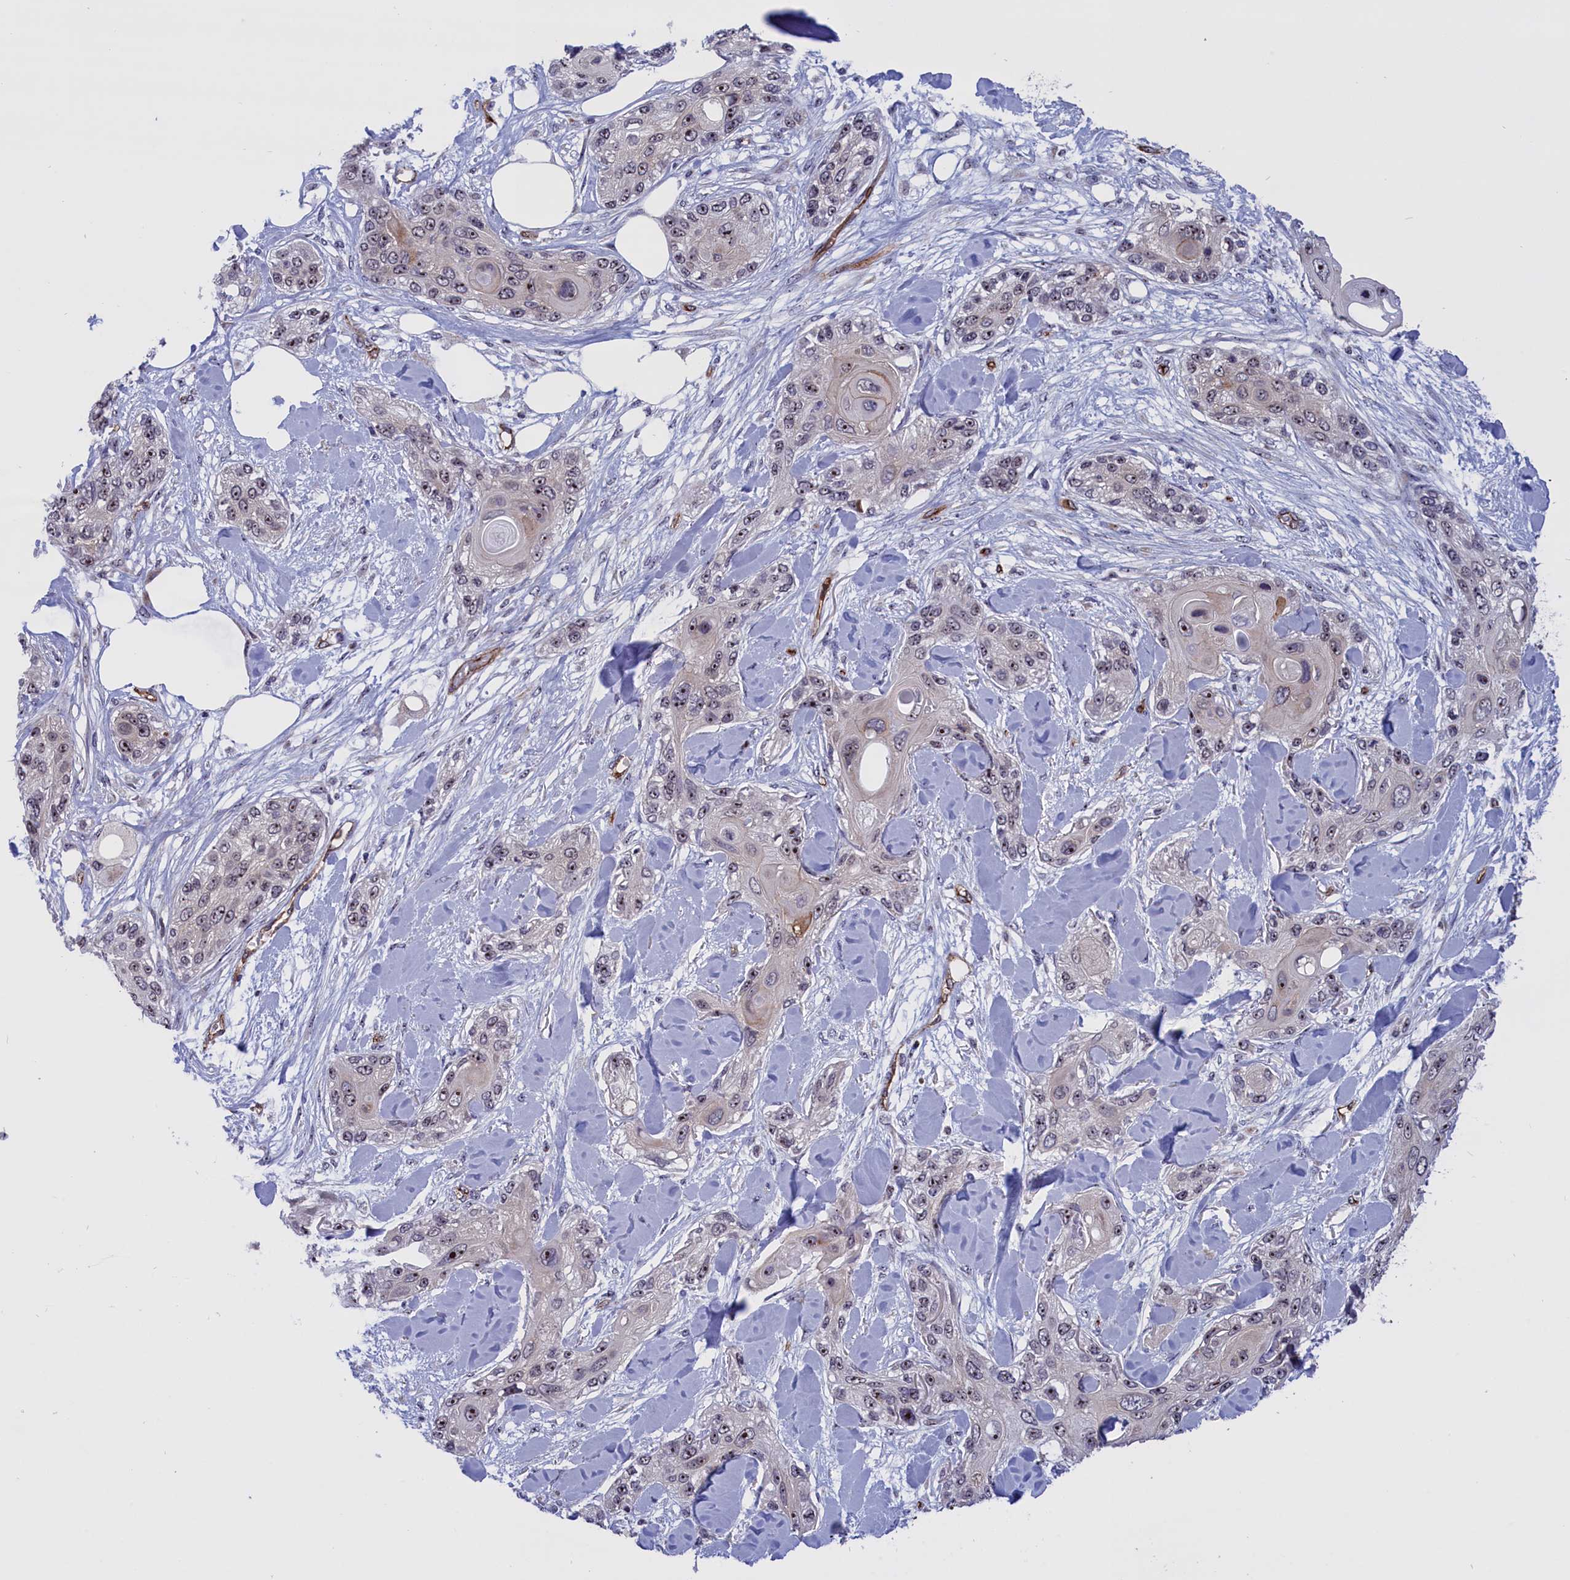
{"staining": {"intensity": "weak", "quantity": ">75%", "location": "nuclear"}, "tissue": "skin cancer", "cell_type": "Tumor cells", "image_type": "cancer", "snomed": [{"axis": "morphology", "description": "Normal tissue, NOS"}, {"axis": "morphology", "description": "Squamous cell carcinoma, NOS"}, {"axis": "topography", "description": "Skin"}], "caption": "Squamous cell carcinoma (skin) stained with DAB (3,3'-diaminobenzidine) immunohistochemistry (IHC) reveals low levels of weak nuclear staining in approximately >75% of tumor cells.", "gene": "MPND", "patient": {"sex": "male", "age": 72}}